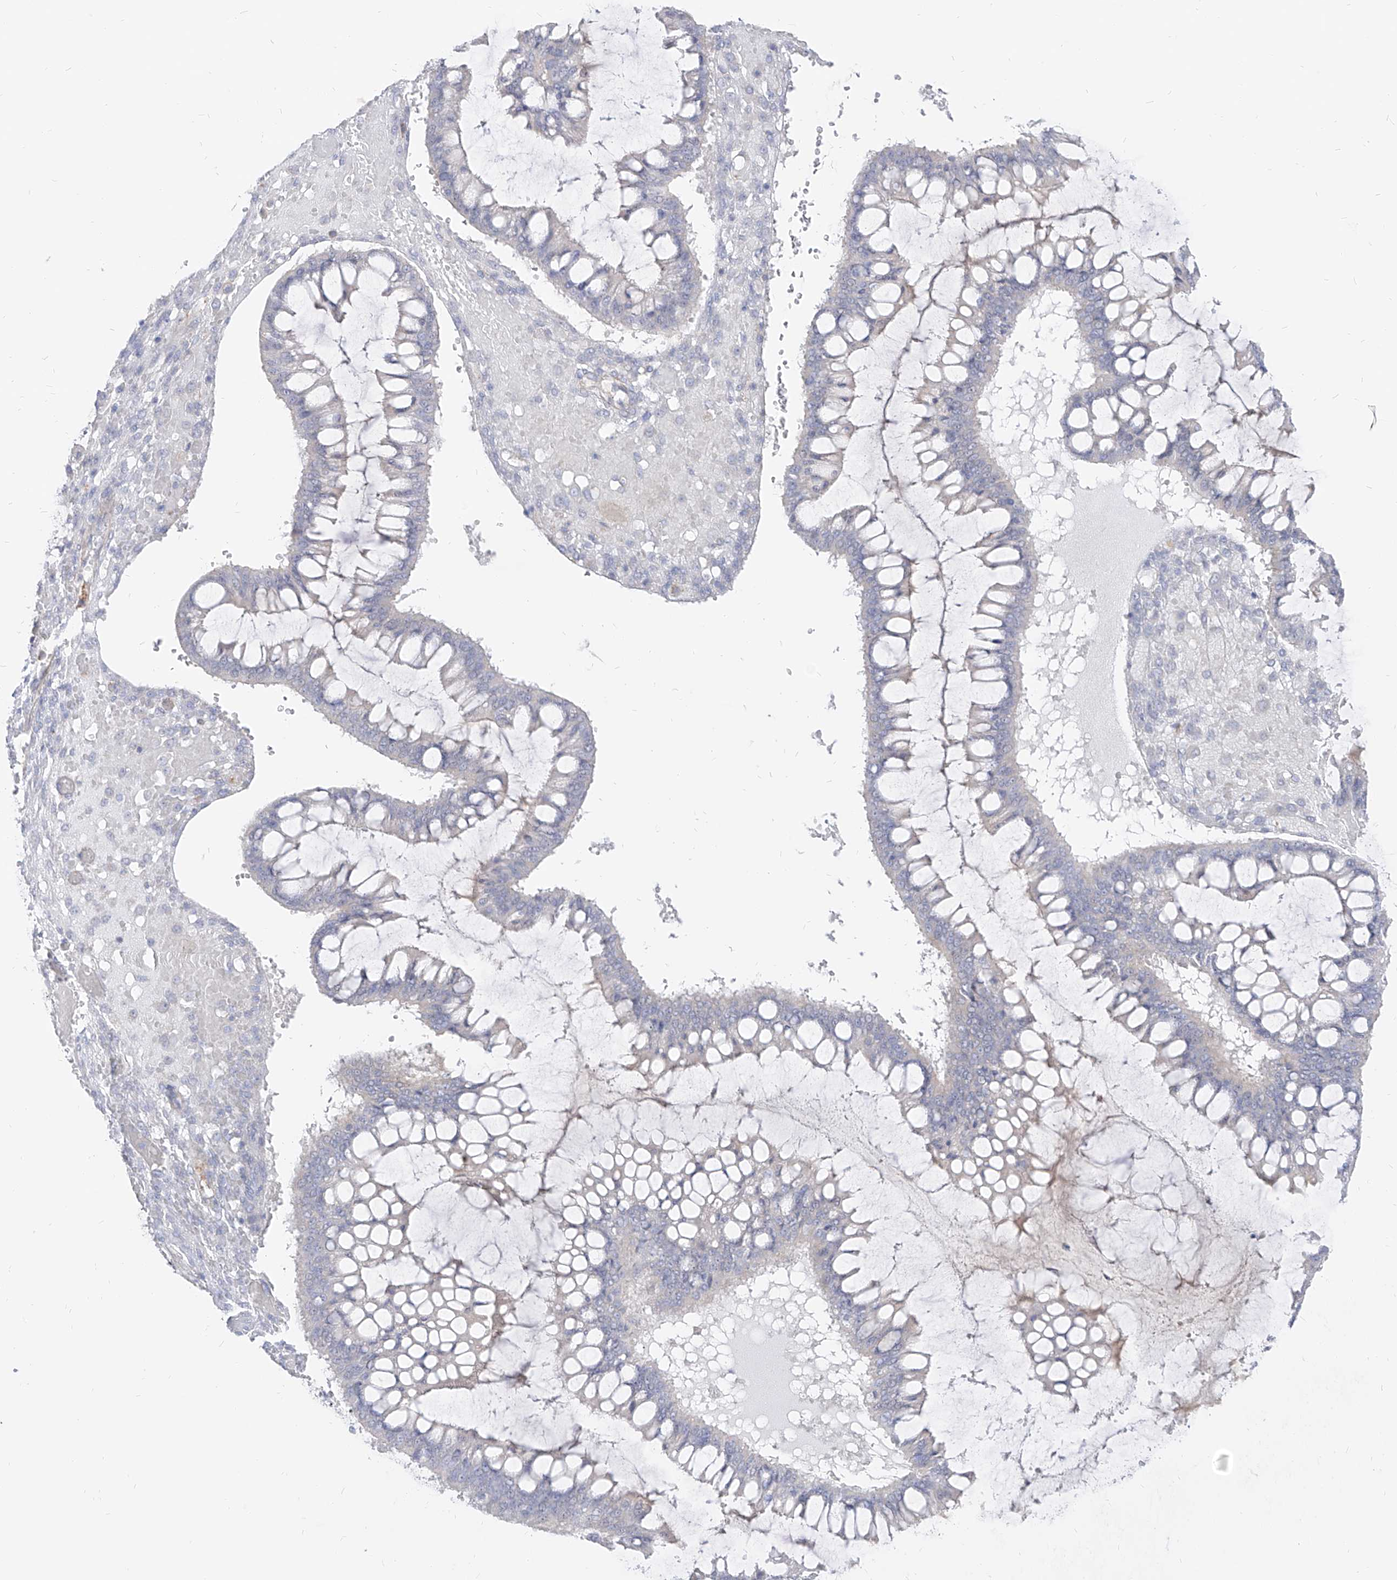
{"staining": {"intensity": "negative", "quantity": "none", "location": "none"}, "tissue": "ovarian cancer", "cell_type": "Tumor cells", "image_type": "cancer", "snomed": [{"axis": "morphology", "description": "Cystadenocarcinoma, mucinous, NOS"}, {"axis": "topography", "description": "Ovary"}], "caption": "Immunohistochemical staining of ovarian cancer shows no significant positivity in tumor cells.", "gene": "RBFOX3", "patient": {"sex": "female", "age": 73}}